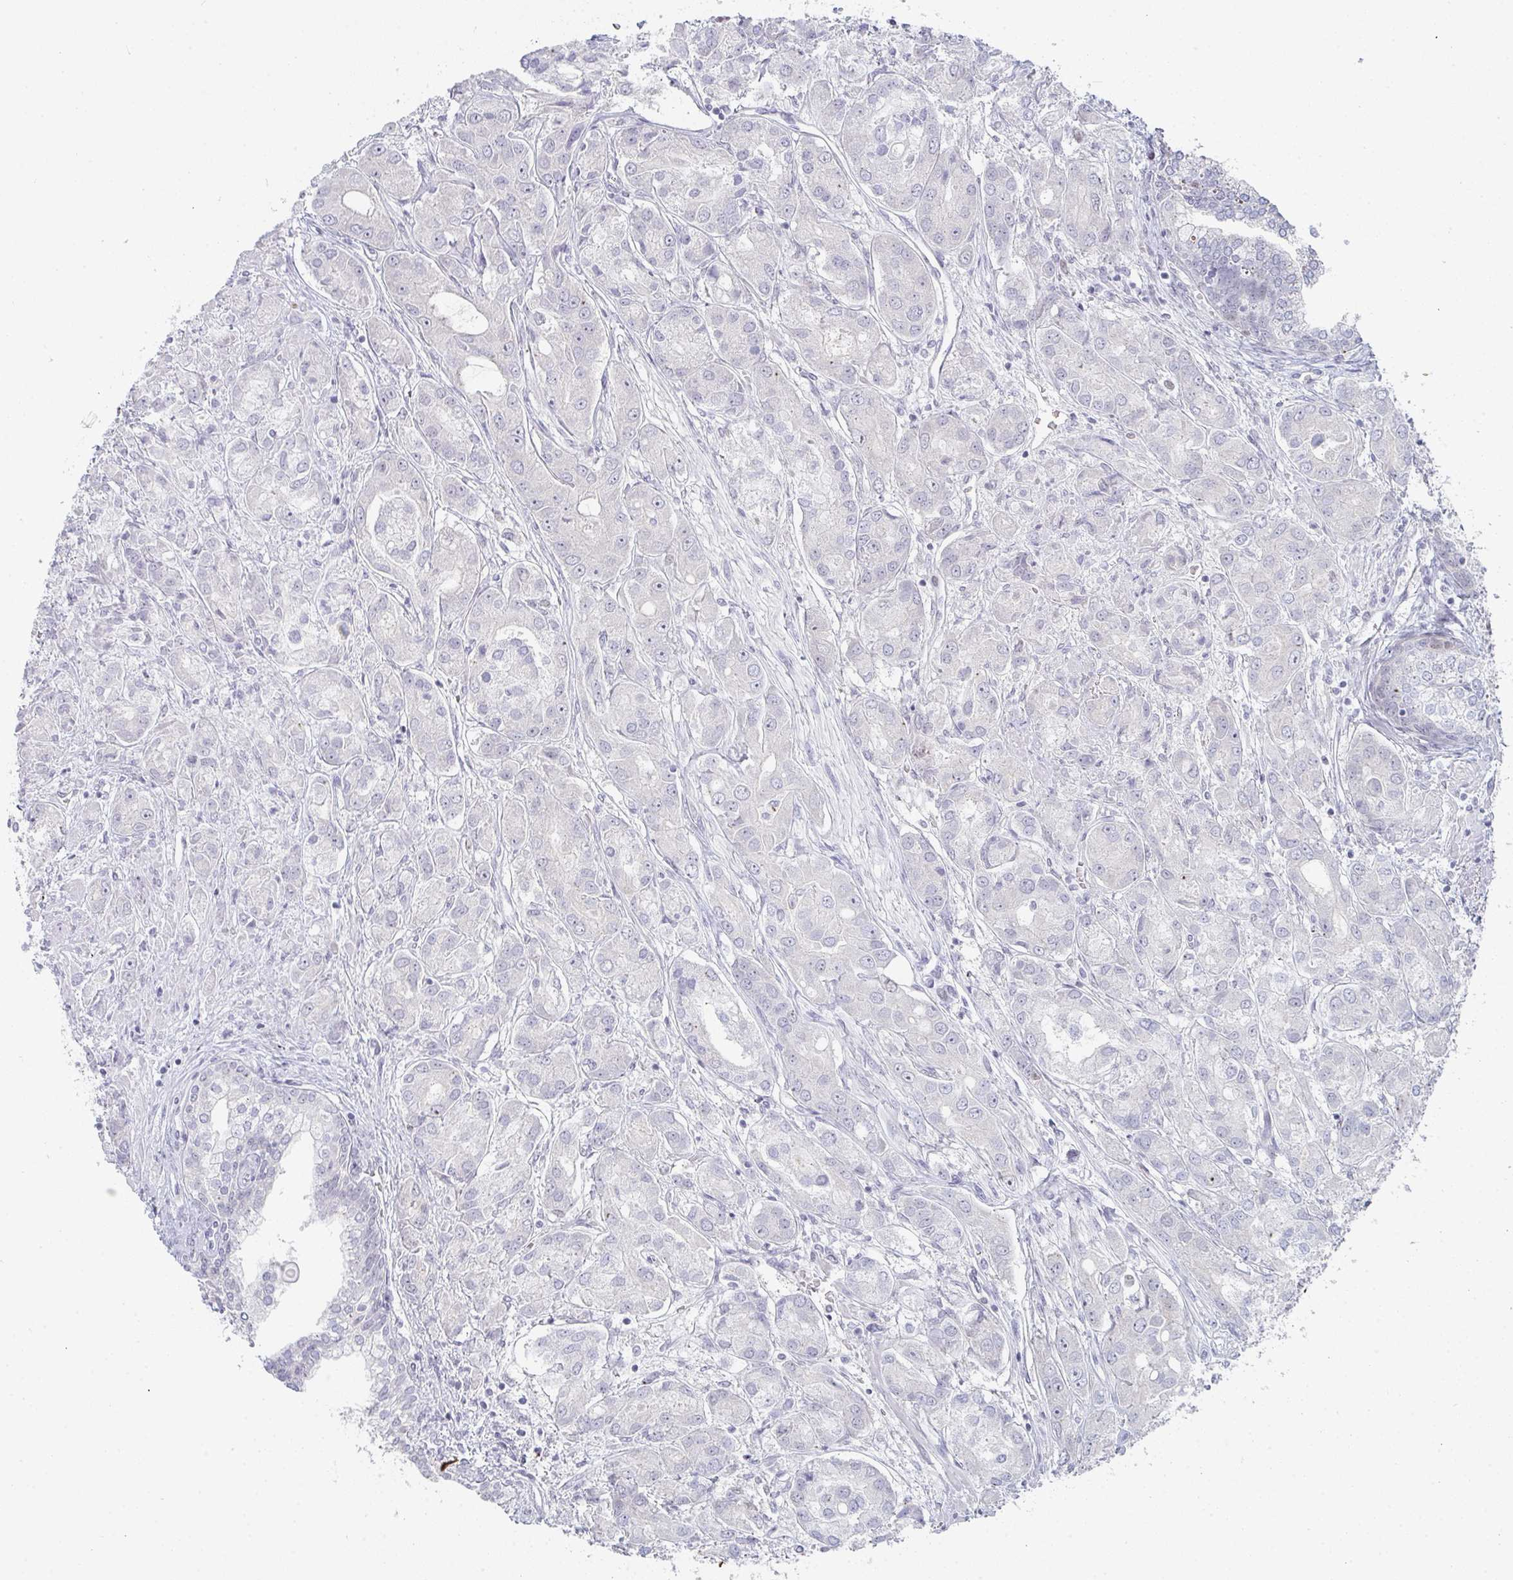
{"staining": {"intensity": "negative", "quantity": "none", "location": "none"}, "tissue": "prostate cancer", "cell_type": "Tumor cells", "image_type": "cancer", "snomed": [{"axis": "morphology", "description": "Adenocarcinoma, High grade"}, {"axis": "topography", "description": "Prostate"}], "caption": "Tumor cells are negative for brown protein staining in prostate cancer.", "gene": "POU2AF2", "patient": {"sex": "male", "age": 67}}